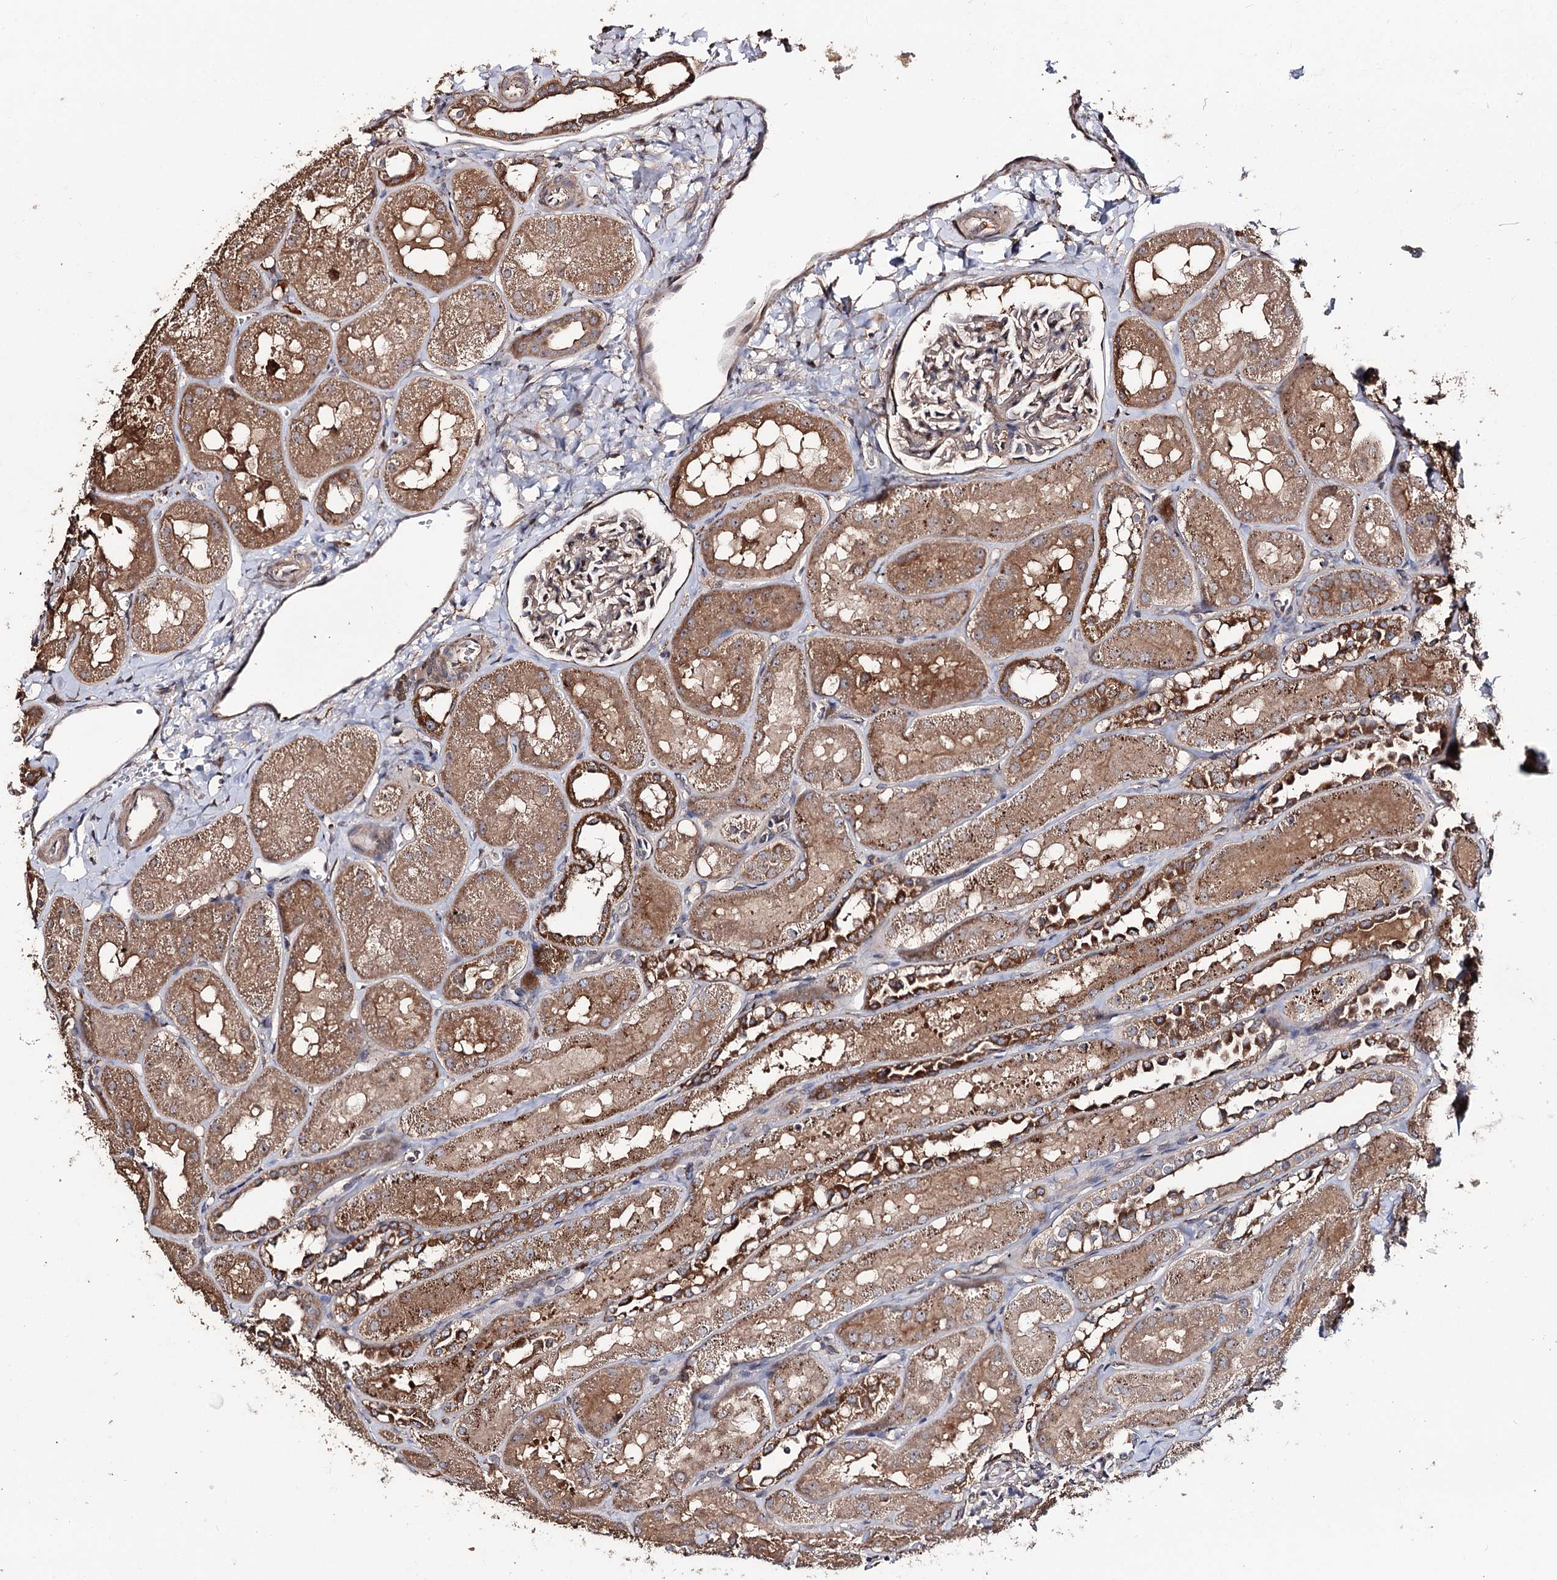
{"staining": {"intensity": "weak", "quantity": "25%-75%", "location": "cytoplasmic/membranous"}, "tissue": "kidney", "cell_type": "Cells in glomeruli", "image_type": "normal", "snomed": [{"axis": "morphology", "description": "Normal tissue, NOS"}, {"axis": "topography", "description": "Kidney"}, {"axis": "topography", "description": "Urinary bladder"}], "caption": "Immunohistochemistry (IHC) staining of unremarkable kidney, which reveals low levels of weak cytoplasmic/membranous positivity in about 25%-75% of cells in glomeruli indicating weak cytoplasmic/membranous protein expression. The staining was performed using DAB (3,3'-diaminobenzidine) (brown) for protein detection and nuclei were counterstained in hematoxylin (blue).", "gene": "FAM53B", "patient": {"sex": "male", "age": 16}}